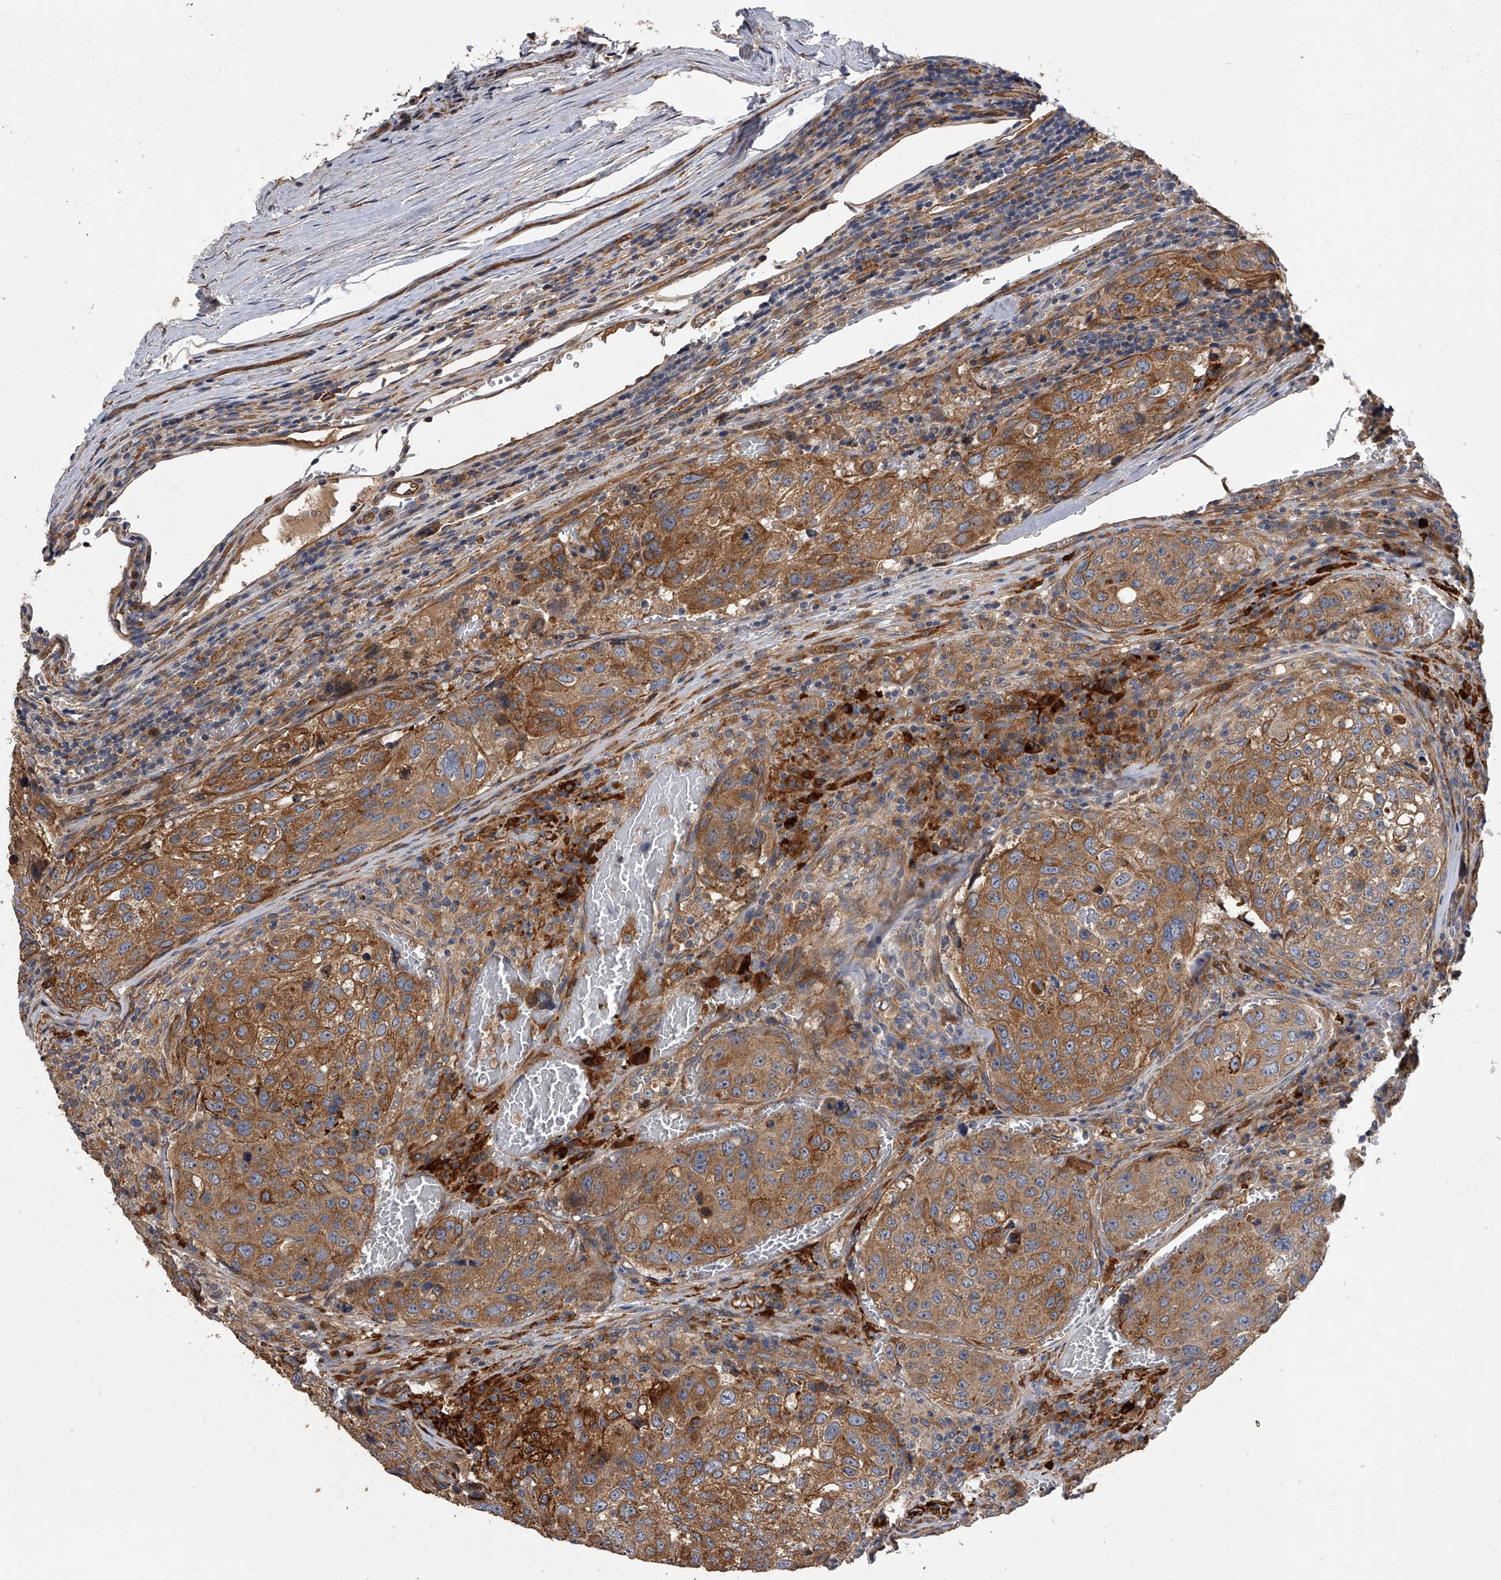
{"staining": {"intensity": "moderate", "quantity": ">75%", "location": "cytoplasmic/membranous"}, "tissue": "urothelial cancer", "cell_type": "Tumor cells", "image_type": "cancer", "snomed": [{"axis": "morphology", "description": "Urothelial carcinoma, High grade"}, {"axis": "topography", "description": "Lymph node"}, {"axis": "topography", "description": "Urinary bladder"}], "caption": "Protein staining displays moderate cytoplasmic/membranous expression in about >75% of tumor cells in urothelial carcinoma (high-grade).", "gene": "EXOC4", "patient": {"sex": "male", "age": 51}}